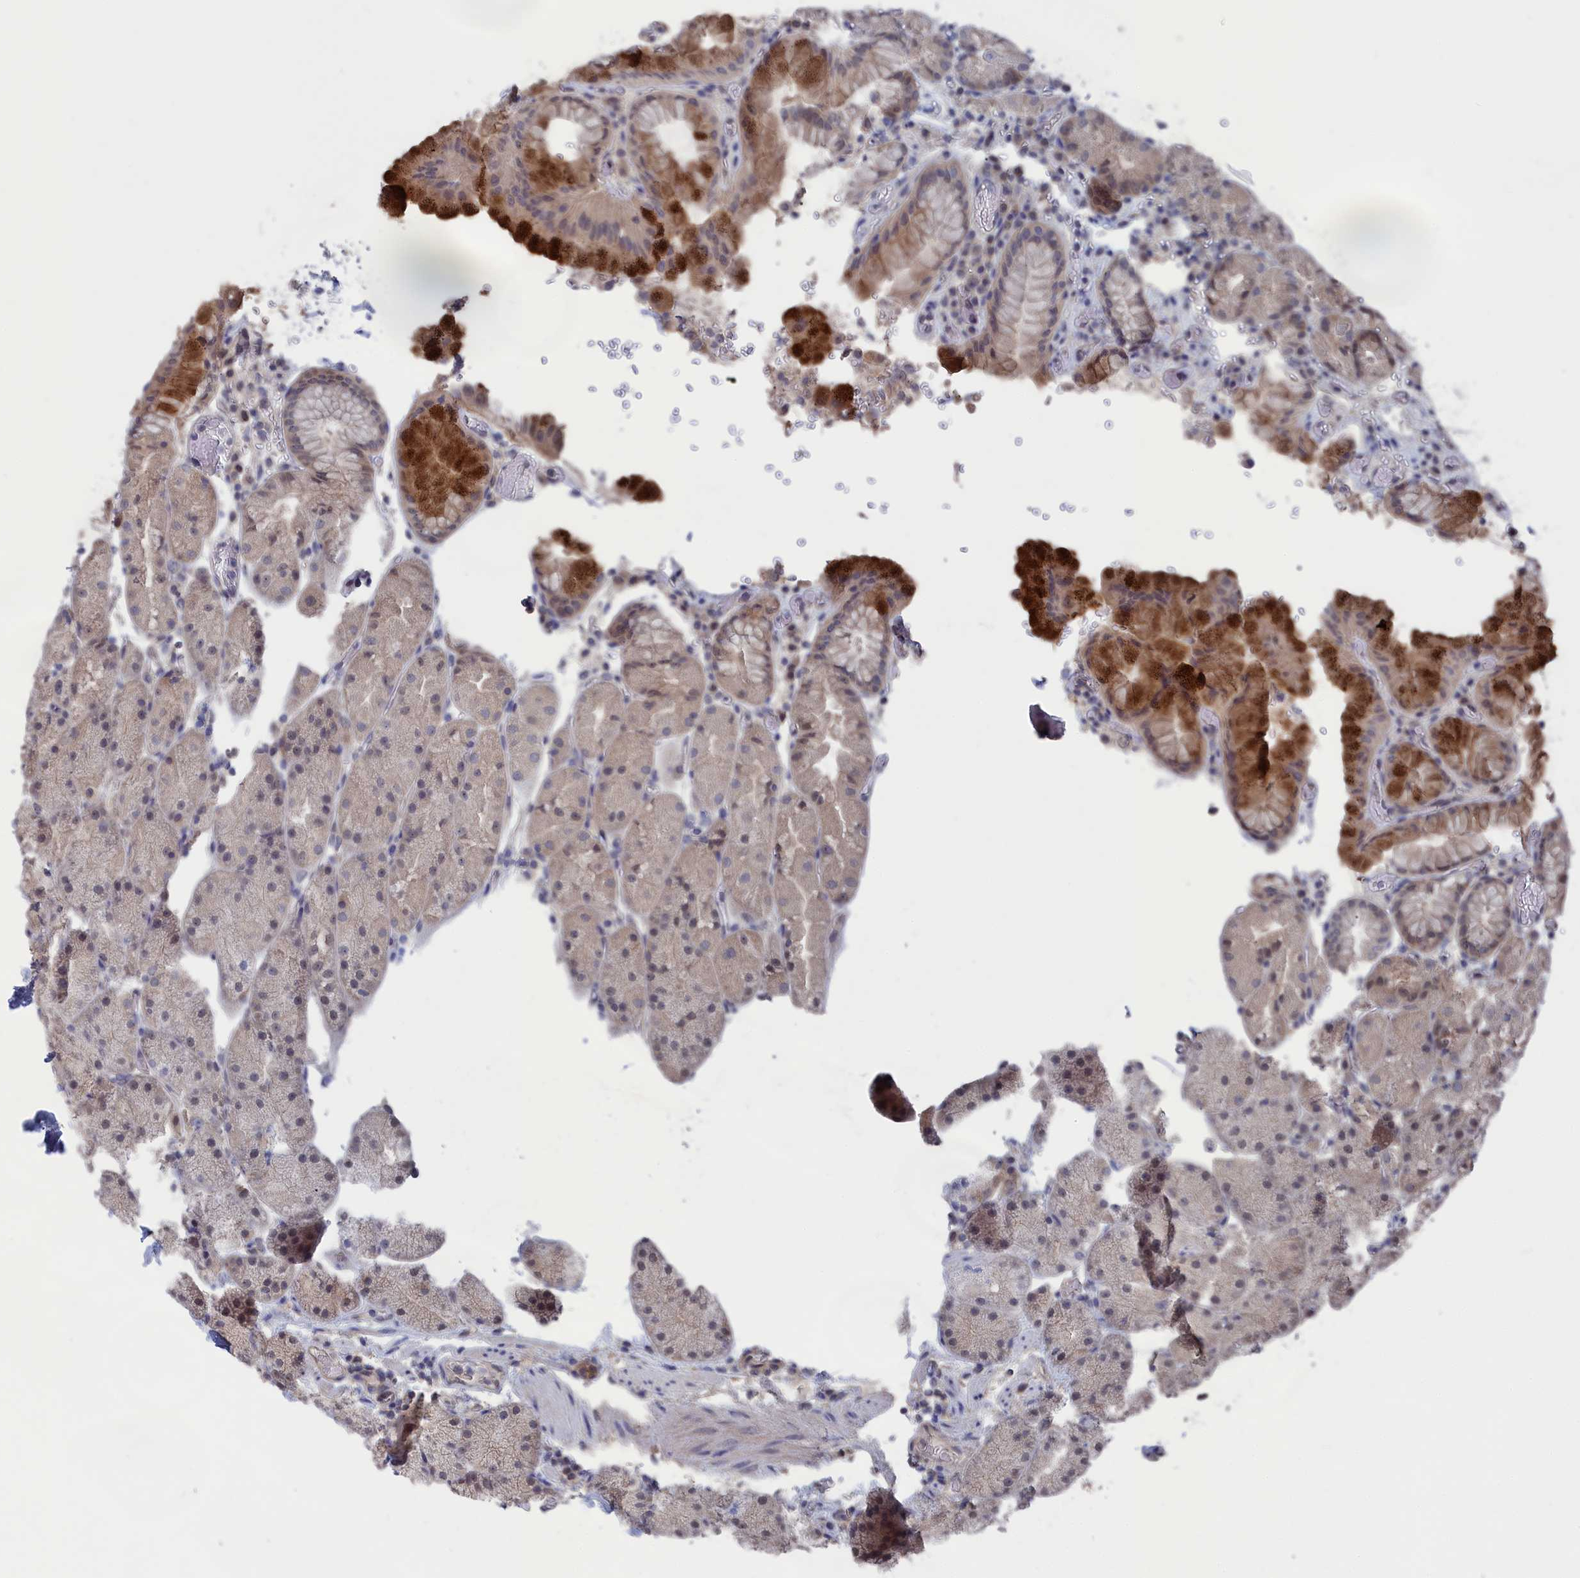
{"staining": {"intensity": "strong", "quantity": "<25%", "location": "cytoplasmic/membranous"}, "tissue": "stomach", "cell_type": "Glandular cells", "image_type": "normal", "snomed": [{"axis": "morphology", "description": "Normal tissue, NOS"}, {"axis": "topography", "description": "Stomach, upper"}, {"axis": "topography", "description": "Stomach, lower"}], "caption": "Stomach stained for a protein (brown) demonstrates strong cytoplasmic/membranous positive expression in approximately <25% of glandular cells.", "gene": "NUTF2", "patient": {"sex": "male", "age": 67}}